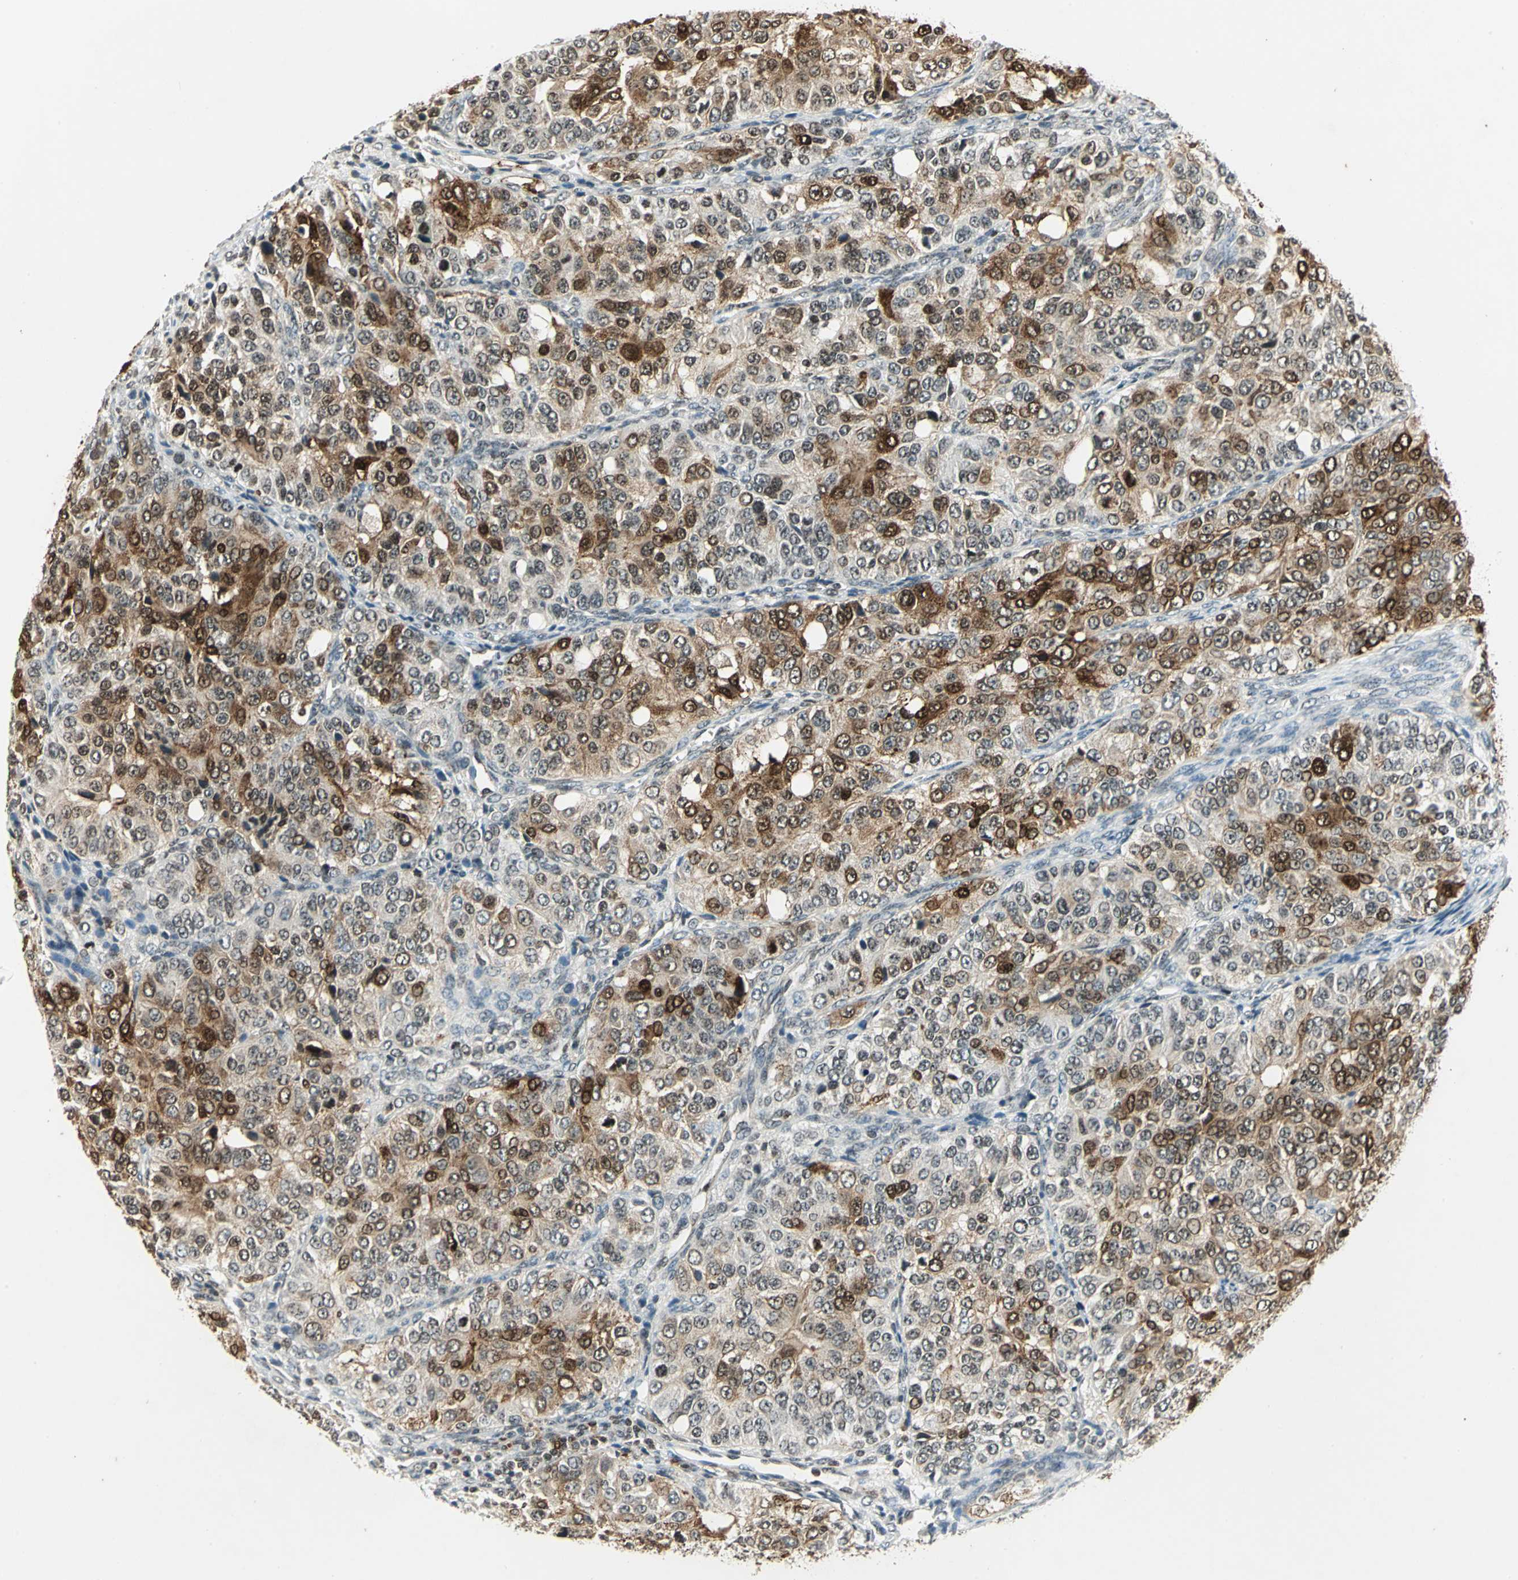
{"staining": {"intensity": "strong", "quantity": "25%-75%", "location": "cytoplasmic/membranous,nuclear"}, "tissue": "ovarian cancer", "cell_type": "Tumor cells", "image_type": "cancer", "snomed": [{"axis": "morphology", "description": "Carcinoma, endometroid"}, {"axis": "topography", "description": "Ovary"}], "caption": "Protein staining by immunohistochemistry (IHC) exhibits strong cytoplasmic/membranous and nuclear positivity in approximately 25%-75% of tumor cells in ovarian cancer (endometroid carcinoma).", "gene": "LGALS3", "patient": {"sex": "female", "age": 51}}